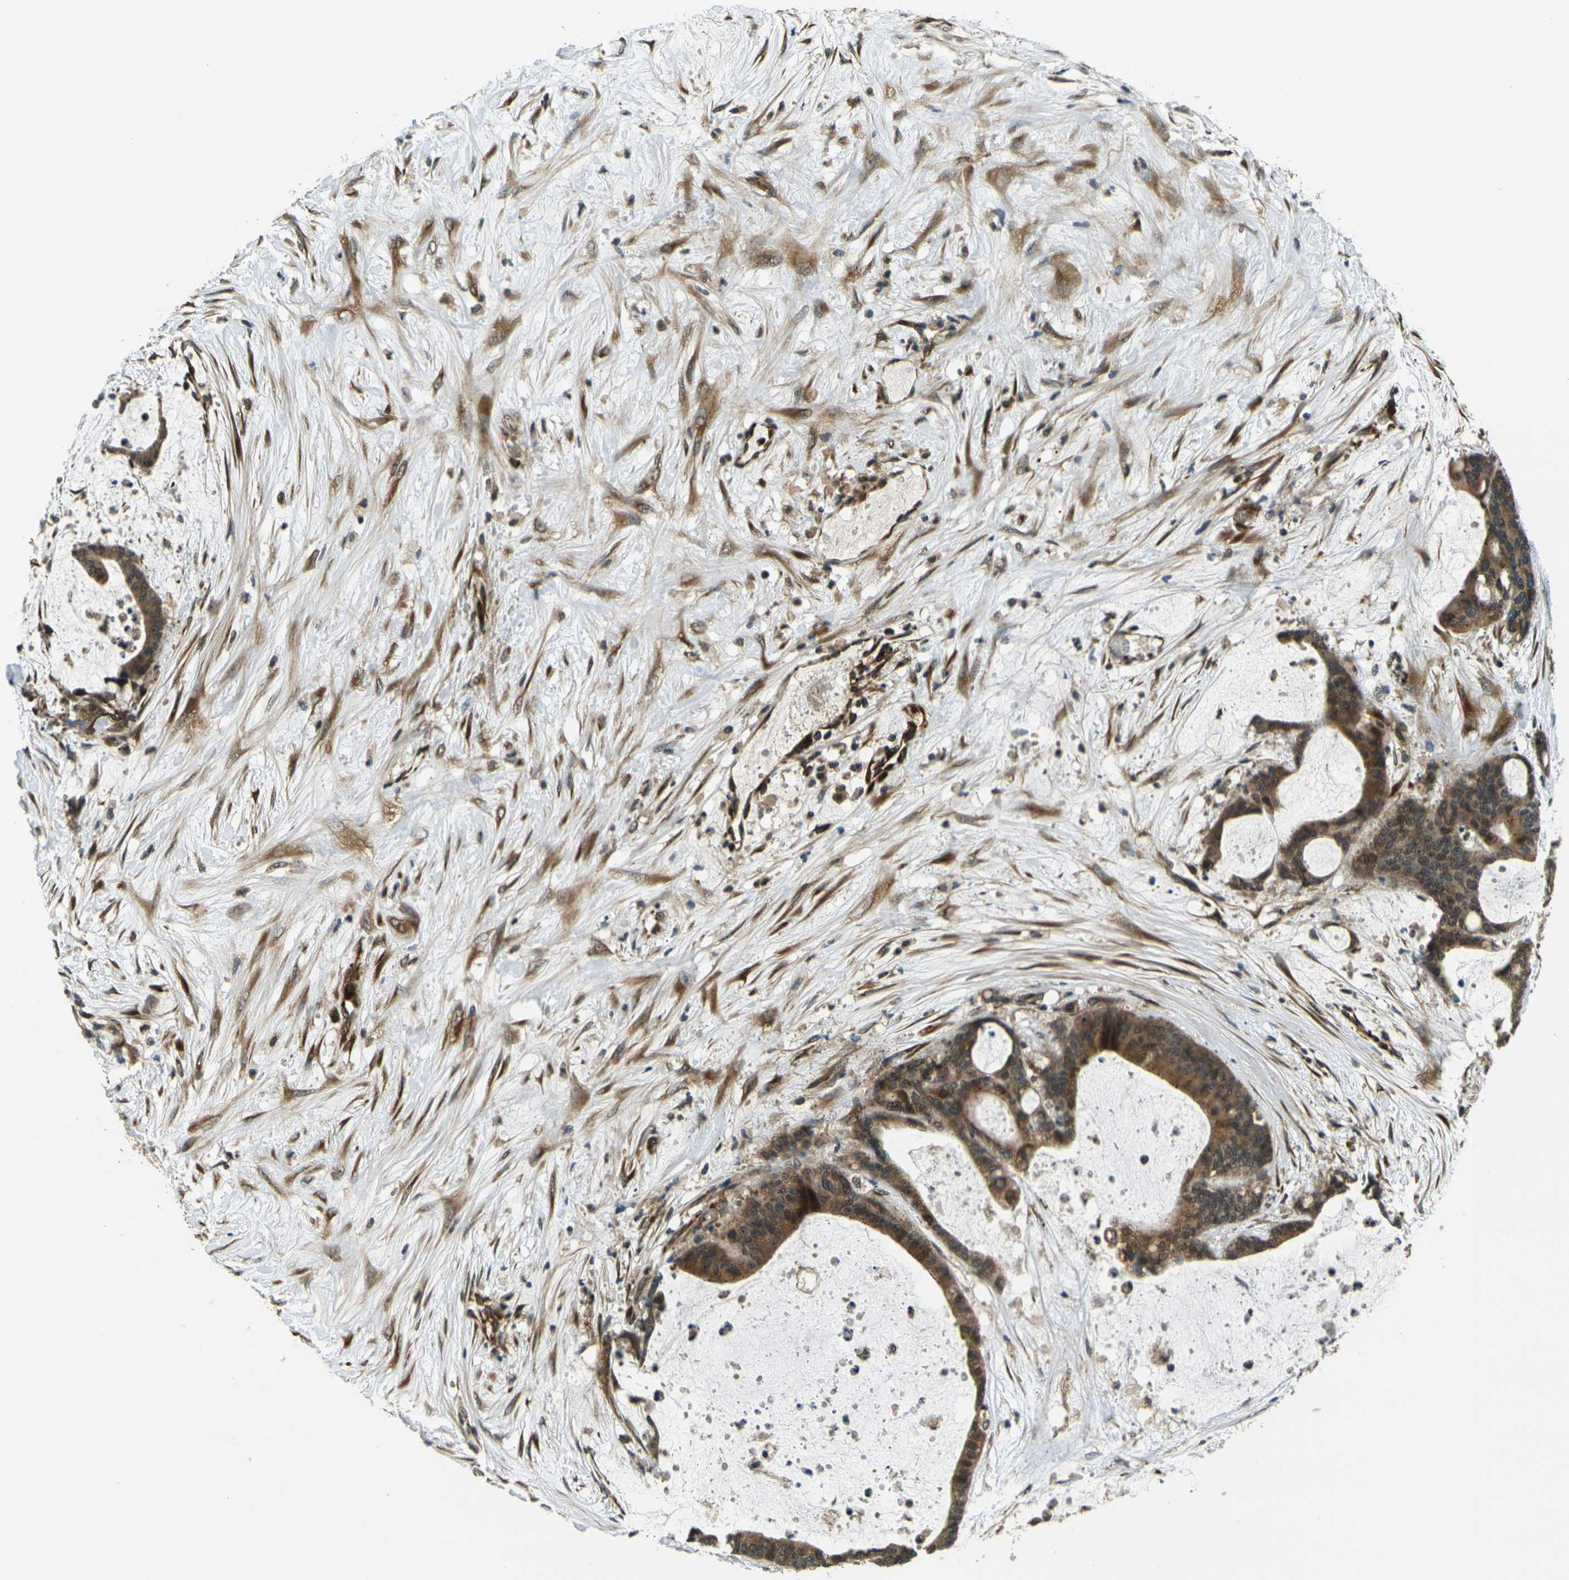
{"staining": {"intensity": "moderate", "quantity": ">75%", "location": "cytoplasmic/membranous"}, "tissue": "liver cancer", "cell_type": "Tumor cells", "image_type": "cancer", "snomed": [{"axis": "morphology", "description": "Cholangiocarcinoma"}, {"axis": "topography", "description": "Liver"}], "caption": "A brown stain highlights moderate cytoplasmic/membranous staining of a protein in liver cancer (cholangiocarcinoma) tumor cells.", "gene": "FUT11", "patient": {"sex": "female", "age": 73}}